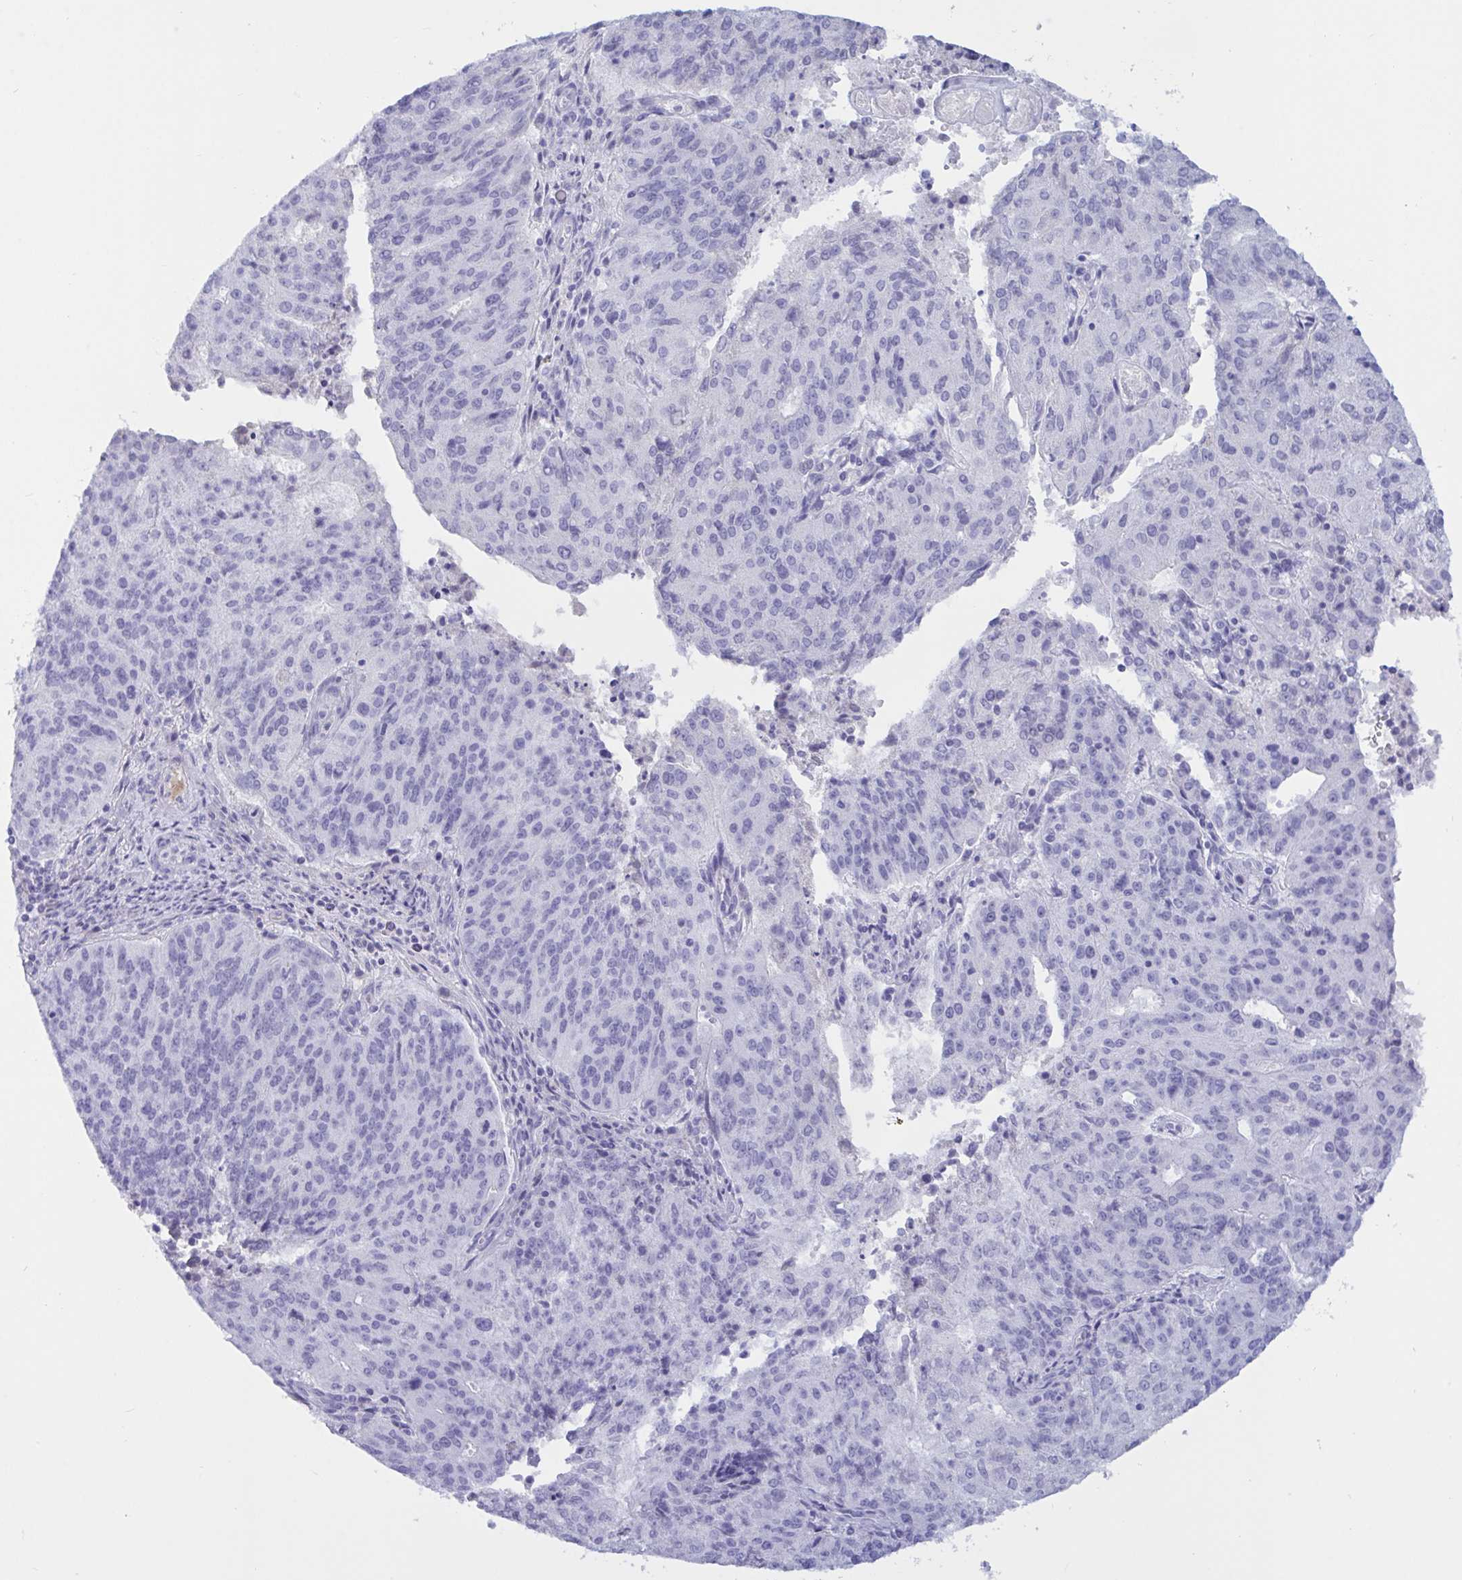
{"staining": {"intensity": "negative", "quantity": "none", "location": "none"}, "tissue": "endometrial cancer", "cell_type": "Tumor cells", "image_type": "cancer", "snomed": [{"axis": "morphology", "description": "Adenocarcinoma, NOS"}, {"axis": "topography", "description": "Endometrium"}], "caption": "Image shows no protein staining in tumor cells of endometrial adenocarcinoma tissue.", "gene": "OXLD1", "patient": {"sex": "female", "age": 82}}